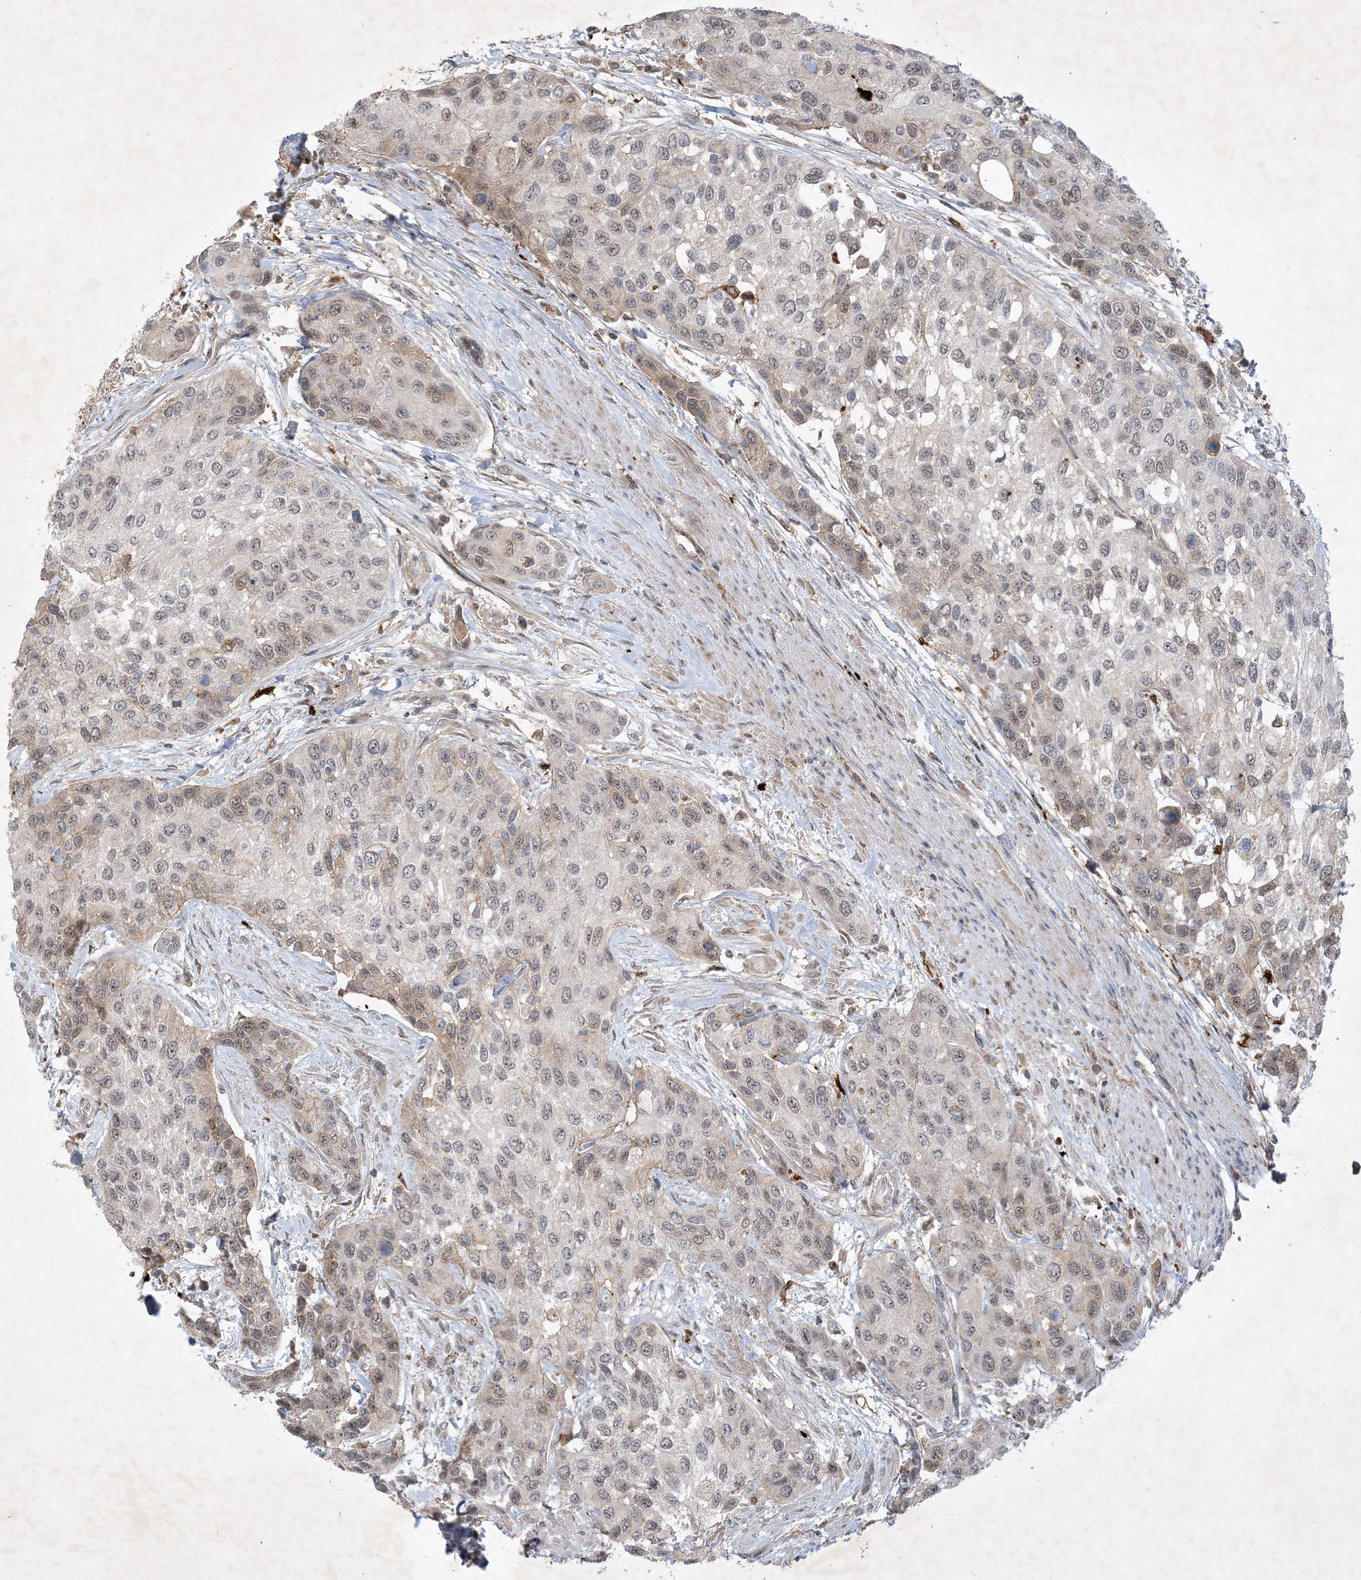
{"staining": {"intensity": "weak", "quantity": "25%-75%", "location": "cytoplasmic/membranous,nuclear"}, "tissue": "urothelial cancer", "cell_type": "Tumor cells", "image_type": "cancer", "snomed": [{"axis": "morphology", "description": "Normal tissue, NOS"}, {"axis": "morphology", "description": "Urothelial carcinoma, High grade"}, {"axis": "topography", "description": "Vascular tissue"}, {"axis": "topography", "description": "Urinary bladder"}], "caption": "A histopathology image of human high-grade urothelial carcinoma stained for a protein reveals weak cytoplasmic/membranous and nuclear brown staining in tumor cells. The protein of interest is shown in brown color, while the nuclei are stained blue.", "gene": "THG1L", "patient": {"sex": "female", "age": 56}}